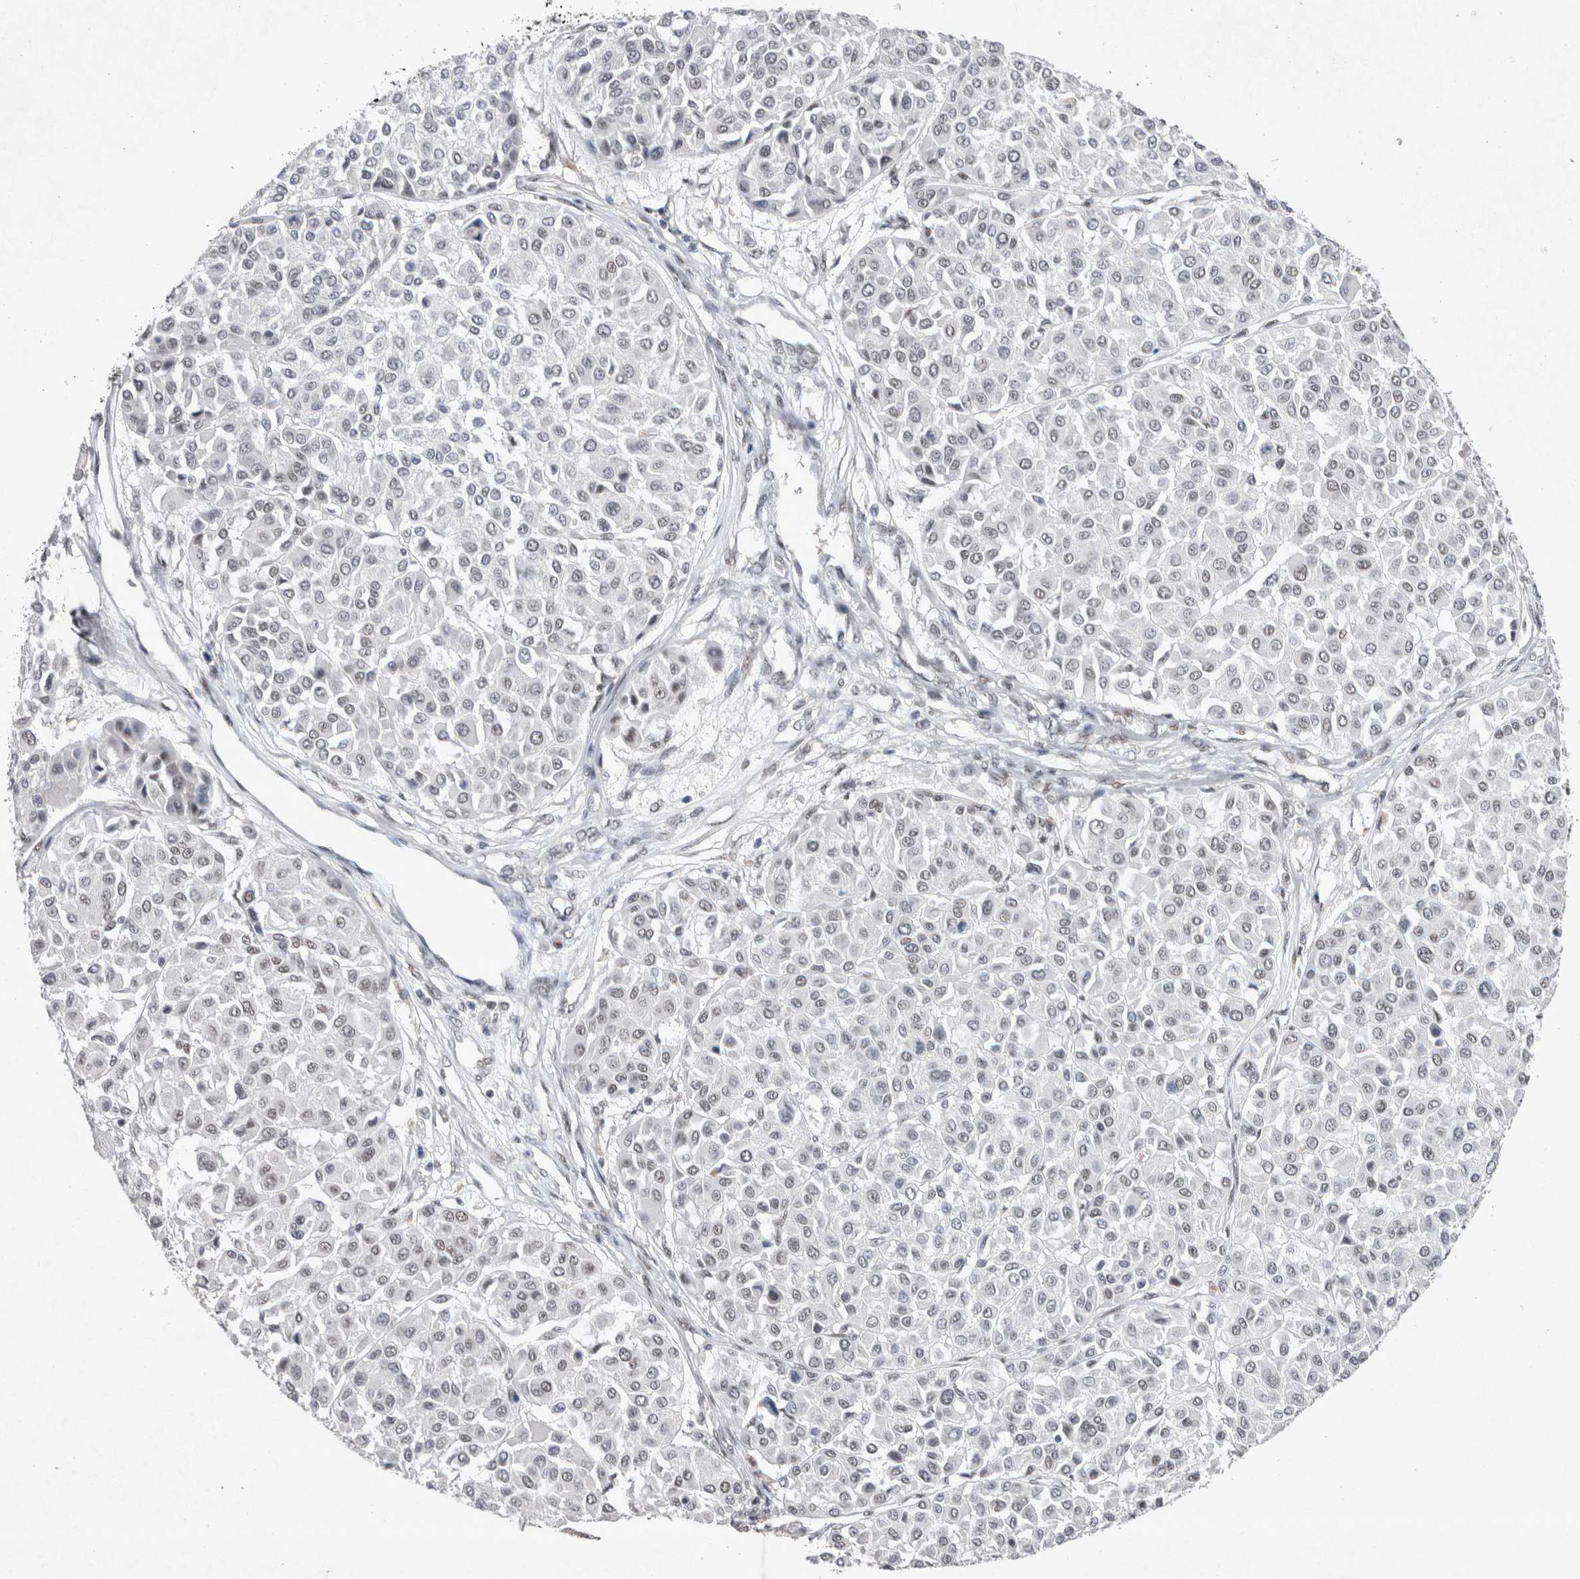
{"staining": {"intensity": "negative", "quantity": "none", "location": "none"}, "tissue": "melanoma", "cell_type": "Tumor cells", "image_type": "cancer", "snomed": [{"axis": "morphology", "description": "Malignant melanoma, Metastatic site"}, {"axis": "topography", "description": "Soft tissue"}], "caption": "Immunohistochemistry photomicrograph of malignant melanoma (metastatic site) stained for a protein (brown), which displays no positivity in tumor cells.", "gene": "RBM6", "patient": {"sex": "male", "age": 41}}